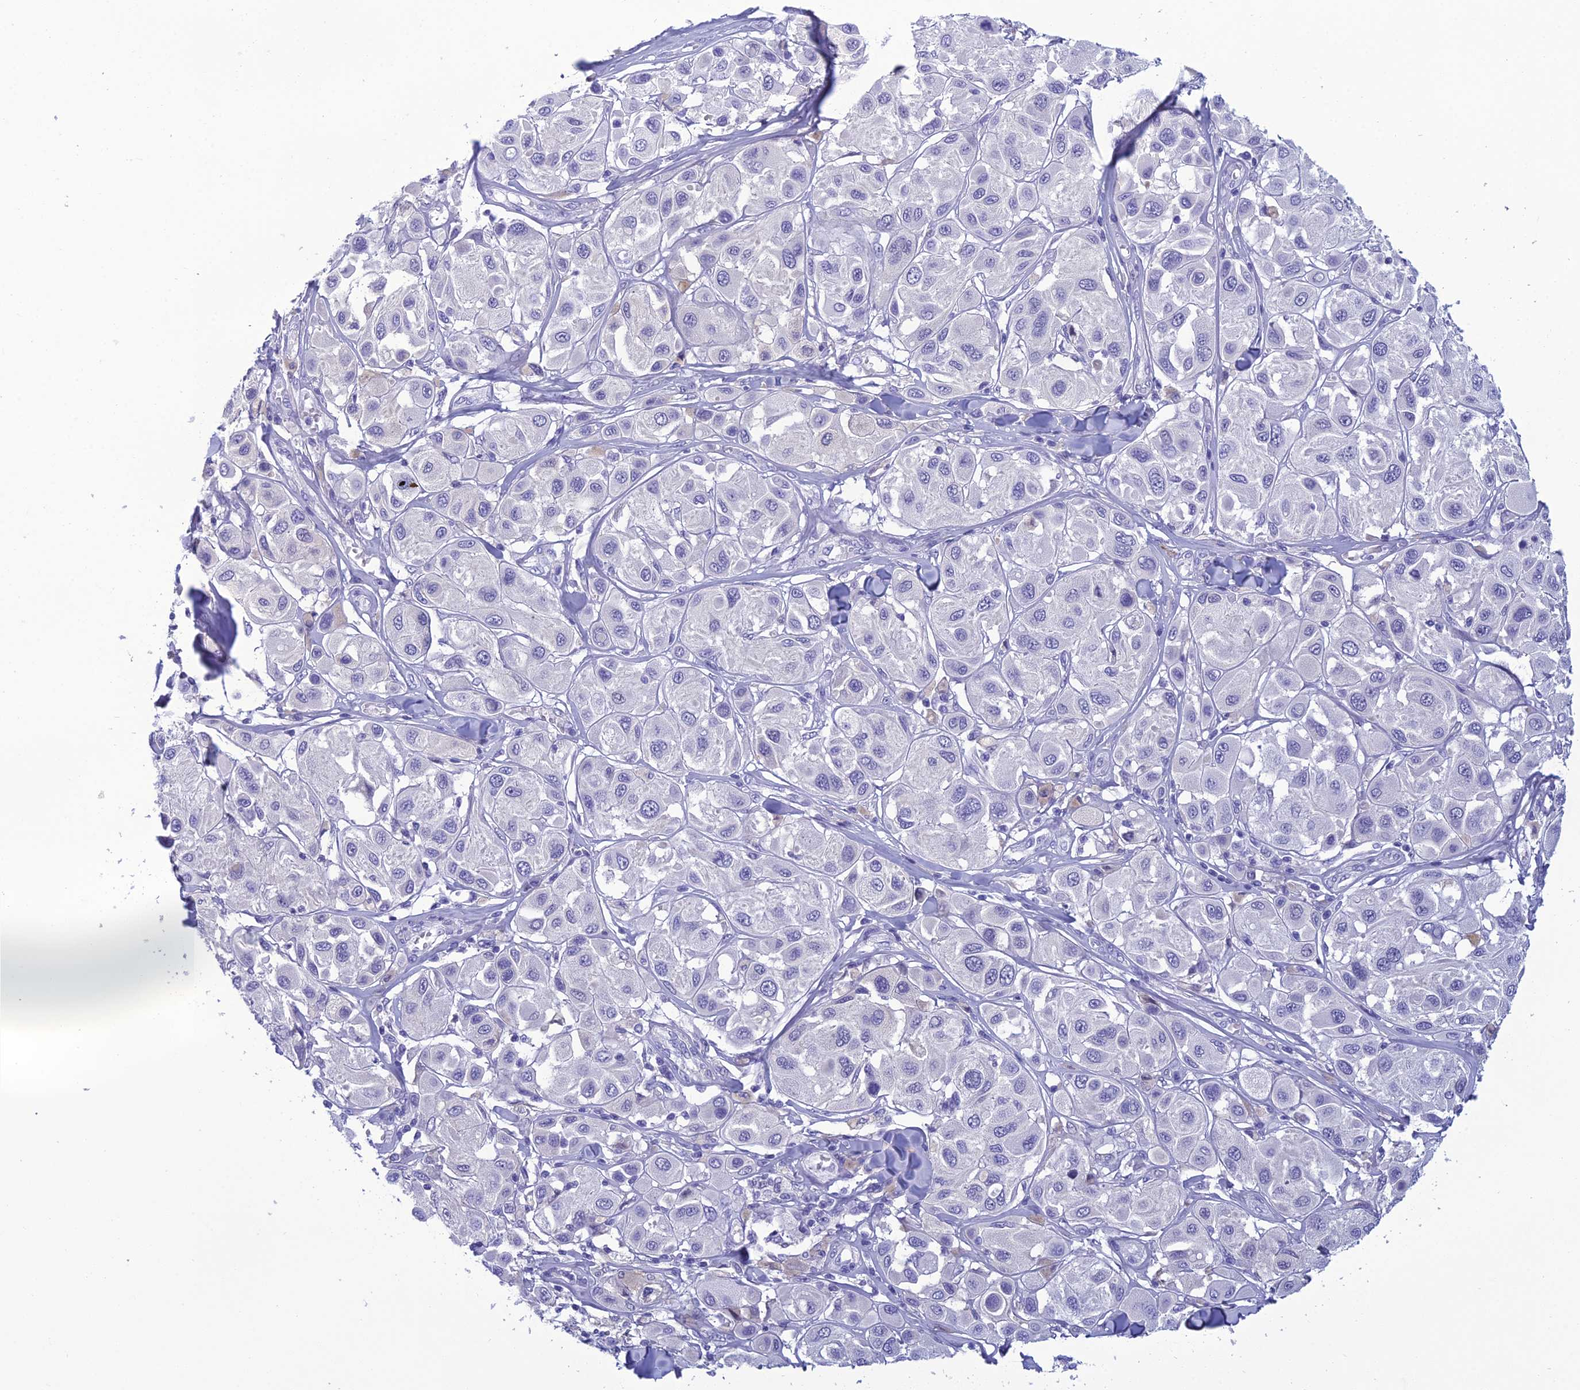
{"staining": {"intensity": "negative", "quantity": "none", "location": "none"}, "tissue": "melanoma", "cell_type": "Tumor cells", "image_type": "cancer", "snomed": [{"axis": "morphology", "description": "Malignant melanoma, Metastatic site"}, {"axis": "topography", "description": "Skin"}], "caption": "A histopathology image of melanoma stained for a protein shows no brown staining in tumor cells.", "gene": "CRB2", "patient": {"sex": "male", "age": 41}}